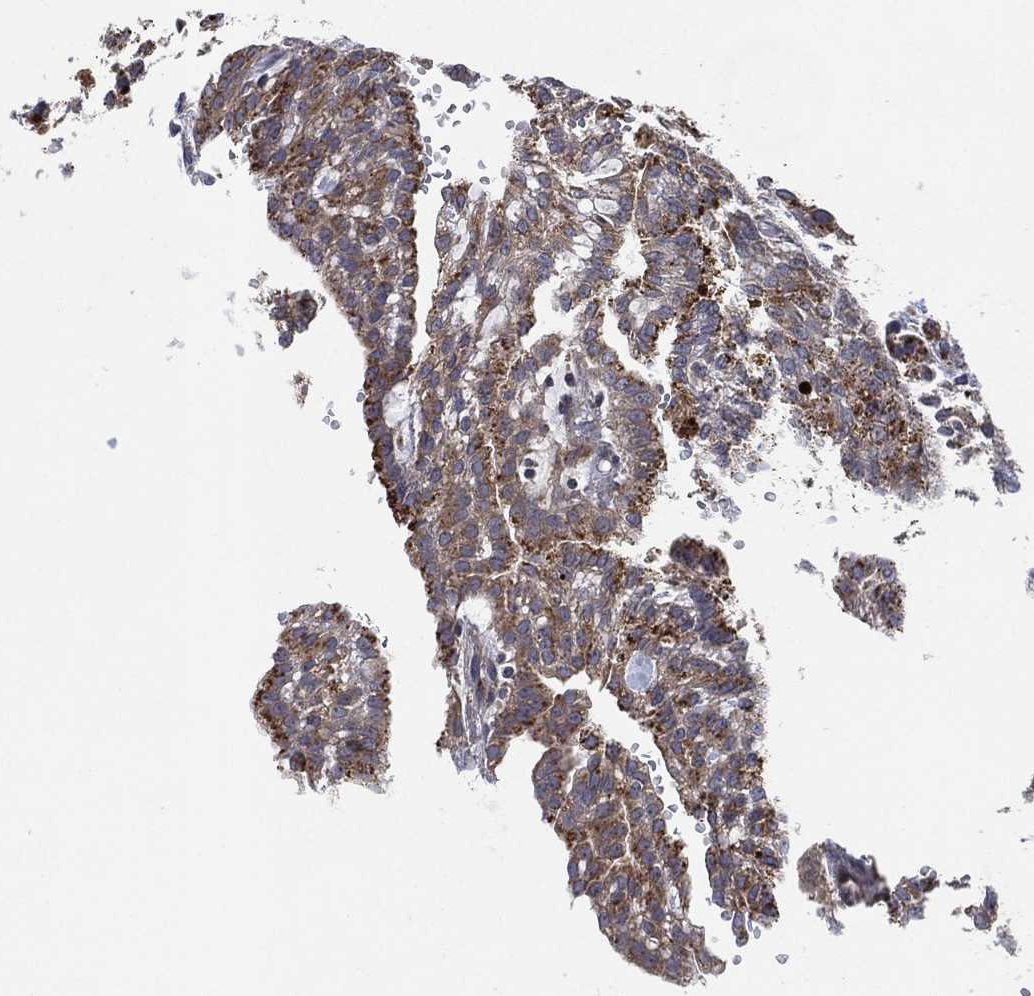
{"staining": {"intensity": "weak", "quantity": "25%-75%", "location": "cytoplasmic/membranous"}, "tissue": "renal cancer", "cell_type": "Tumor cells", "image_type": "cancer", "snomed": [{"axis": "morphology", "description": "Adenocarcinoma, NOS"}, {"axis": "topography", "description": "Kidney"}], "caption": "IHC micrograph of neoplastic tissue: renal cancer (adenocarcinoma) stained using immunohistochemistry (IHC) shows low levels of weak protein expression localized specifically in the cytoplasmic/membranous of tumor cells, appearing as a cytoplasmic/membranous brown color.", "gene": "FAM104A", "patient": {"sex": "male", "age": 63}}